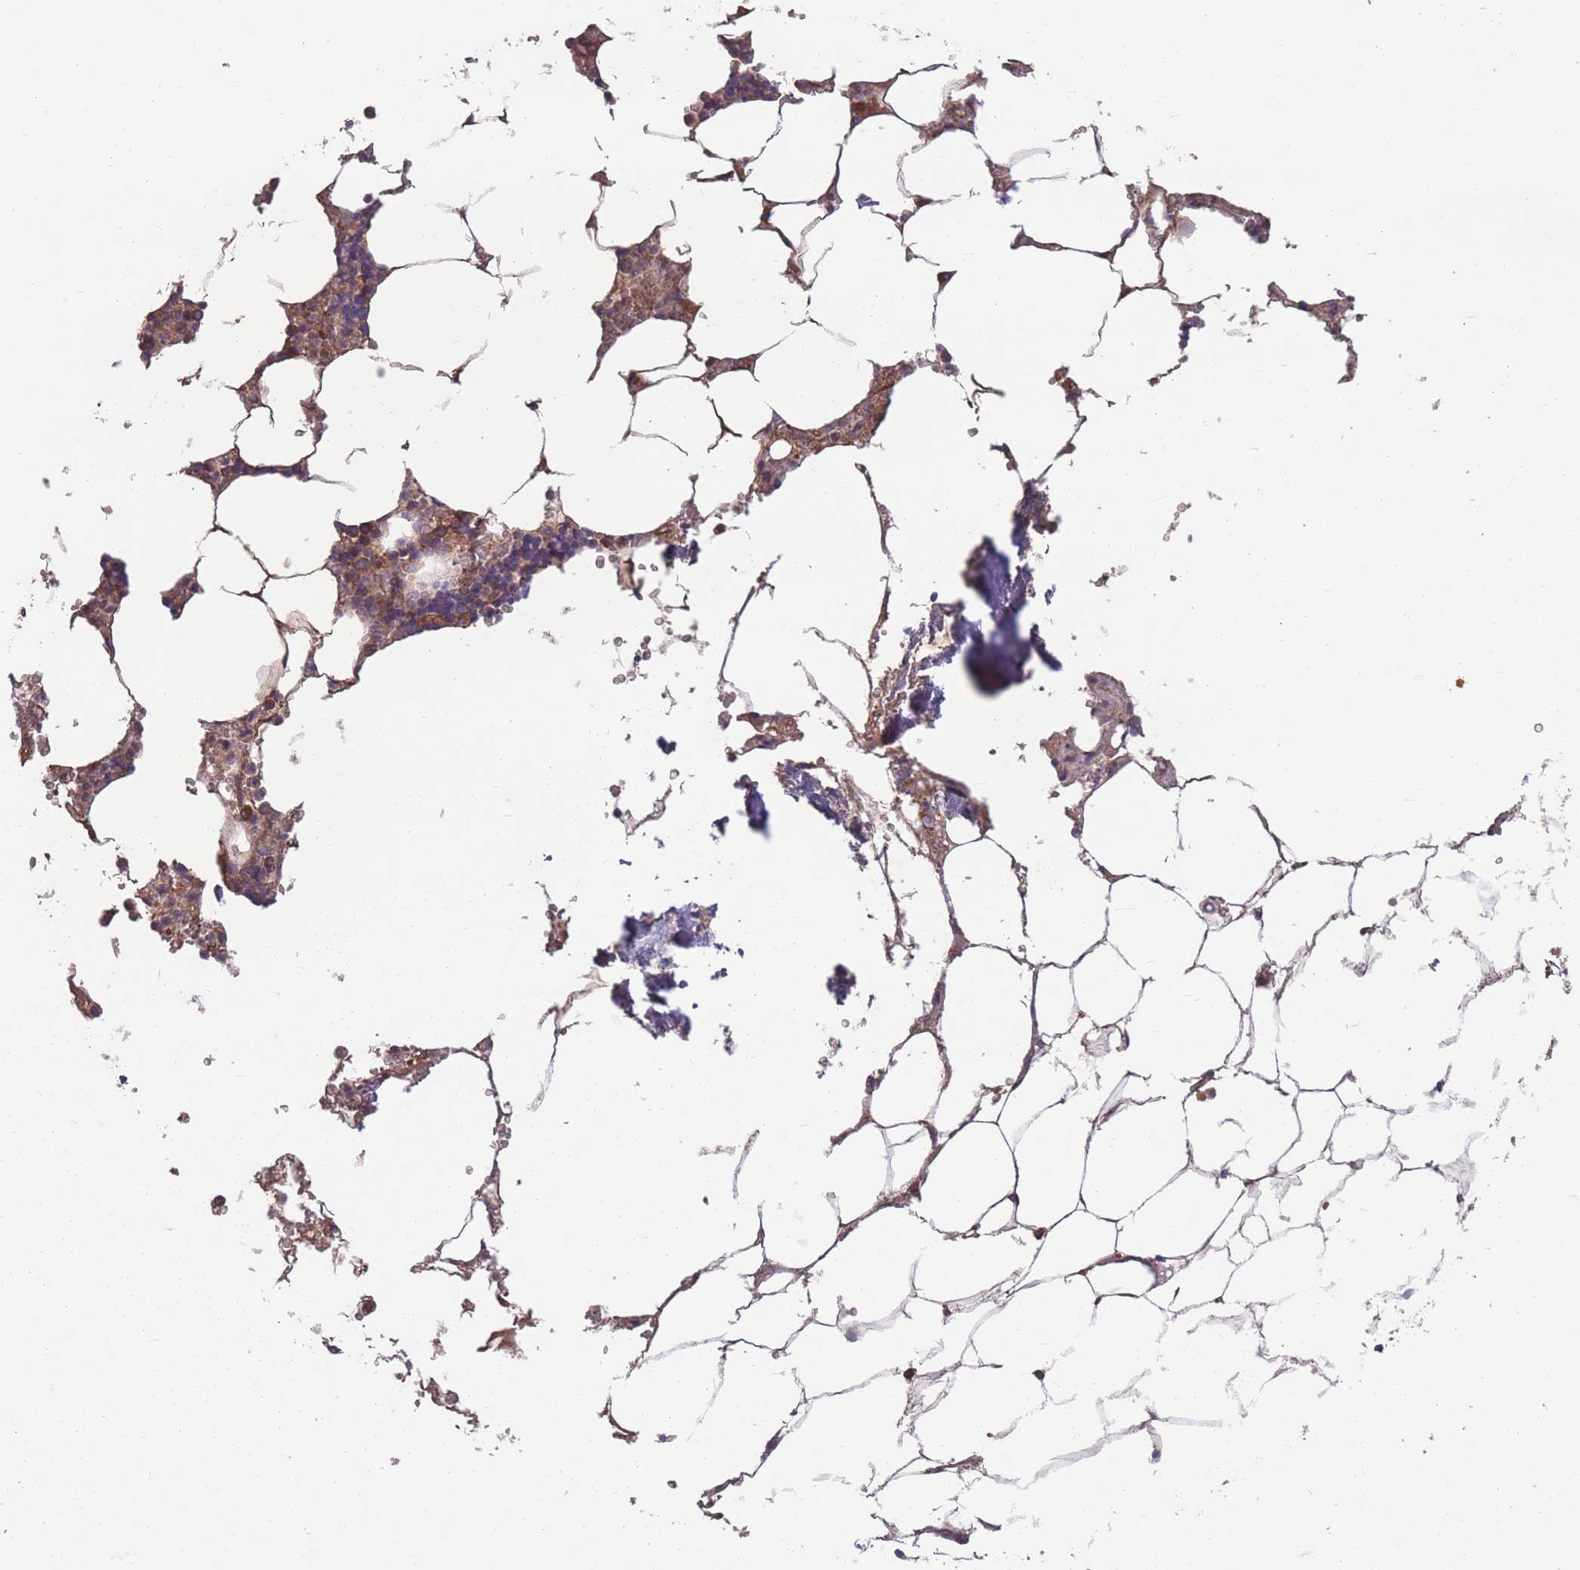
{"staining": {"intensity": "moderate", "quantity": "25%-75%", "location": "cytoplasmic/membranous"}, "tissue": "bone marrow", "cell_type": "Hematopoietic cells", "image_type": "normal", "snomed": [{"axis": "morphology", "description": "Normal tissue, NOS"}, {"axis": "topography", "description": "Bone marrow"}], "caption": "Bone marrow stained for a protein exhibits moderate cytoplasmic/membranous positivity in hematopoietic cells. Nuclei are stained in blue.", "gene": "ZPR1", "patient": {"sex": "male", "age": 70}}